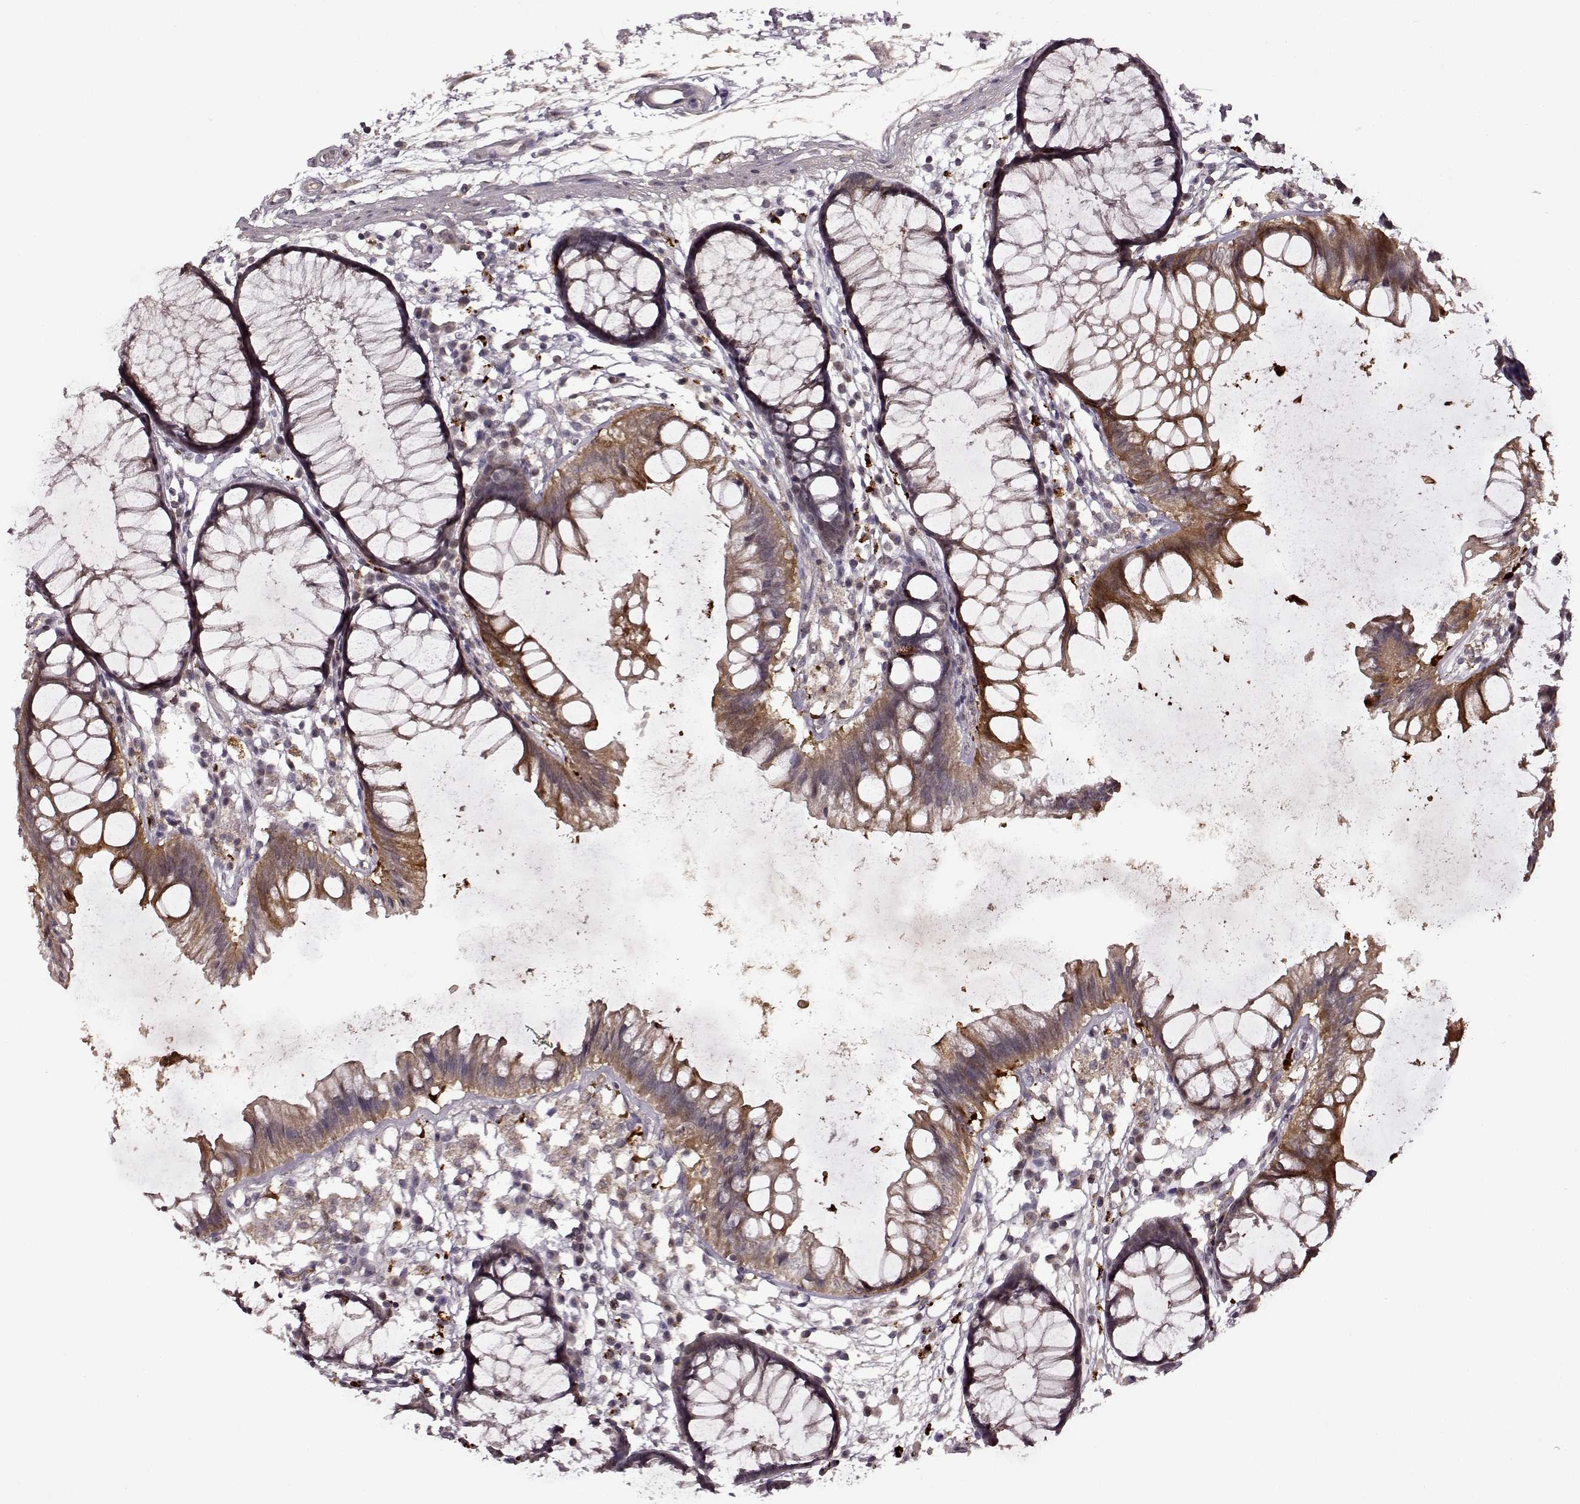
{"staining": {"intensity": "negative", "quantity": "none", "location": "none"}, "tissue": "colon", "cell_type": "Endothelial cells", "image_type": "normal", "snomed": [{"axis": "morphology", "description": "Normal tissue, NOS"}, {"axis": "morphology", "description": "Adenocarcinoma, NOS"}, {"axis": "topography", "description": "Colon"}], "caption": "Immunohistochemistry of normal human colon reveals no positivity in endothelial cells.", "gene": "MAIP1", "patient": {"sex": "male", "age": 65}}